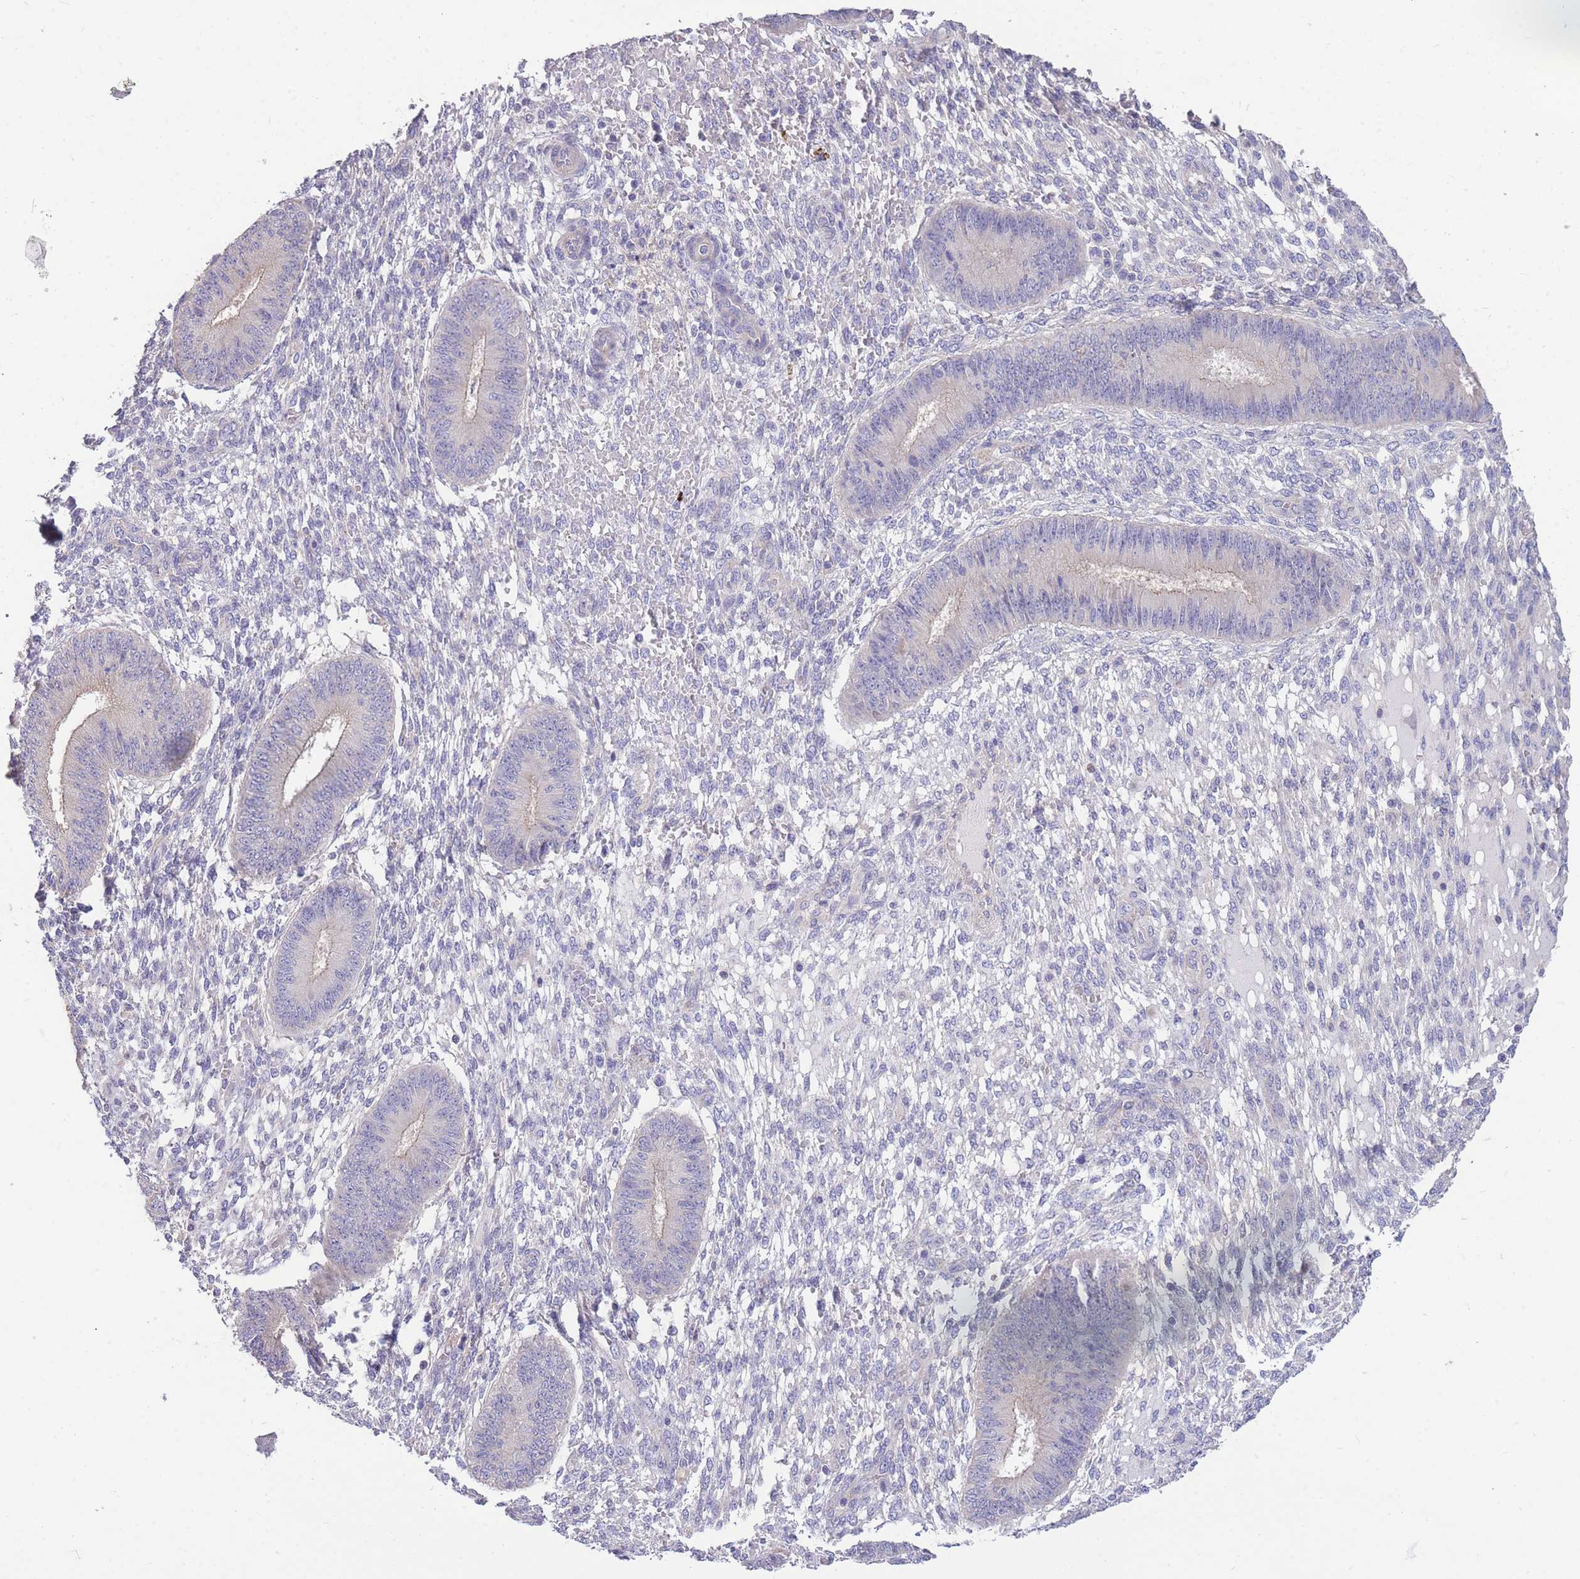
{"staining": {"intensity": "negative", "quantity": "none", "location": "none"}, "tissue": "endometrium", "cell_type": "Cells in endometrial stroma", "image_type": "normal", "snomed": [{"axis": "morphology", "description": "Normal tissue, NOS"}, {"axis": "topography", "description": "Endometrium"}], "caption": "The immunohistochemistry (IHC) histopathology image has no significant staining in cells in endometrial stroma of endometrium.", "gene": "OR5T1", "patient": {"sex": "female", "age": 49}}